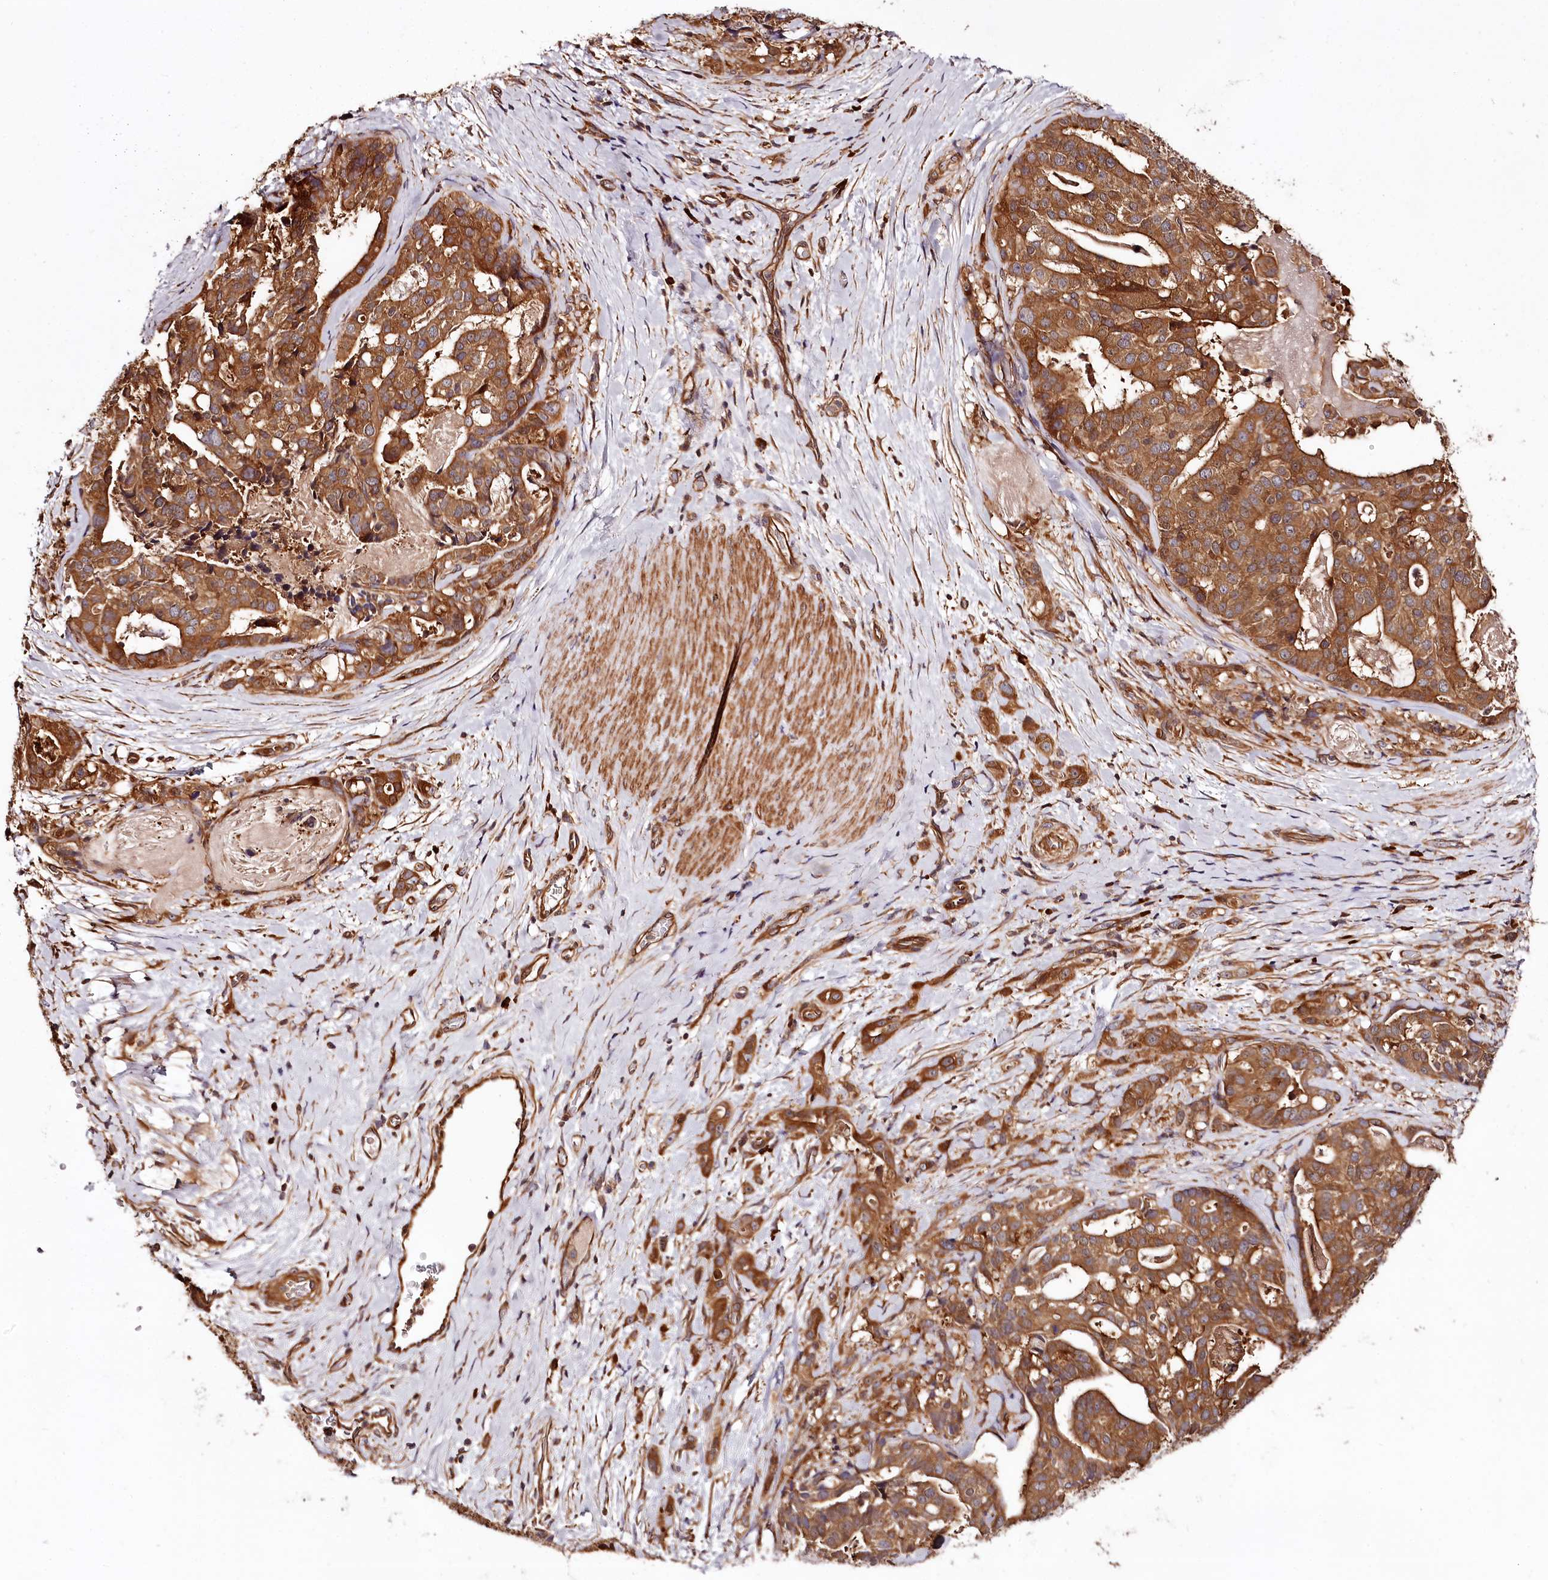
{"staining": {"intensity": "strong", "quantity": ">75%", "location": "cytoplasmic/membranous"}, "tissue": "stomach cancer", "cell_type": "Tumor cells", "image_type": "cancer", "snomed": [{"axis": "morphology", "description": "Adenocarcinoma, NOS"}, {"axis": "topography", "description": "Stomach"}], "caption": "High-magnification brightfield microscopy of adenocarcinoma (stomach) stained with DAB (brown) and counterstained with hematoxylin (blue). tumor cells exhibit strong cytoplasmic/membranous staining is present in approximately>75% of cells. (Stains: DAB (3,3'-diaminobenzidine) in brown, nuclei in blue, Microscopy: brightfield microscopy at high magnification).", "gene": "TARS1", "patient": {"sex": "male", "age": 48}}